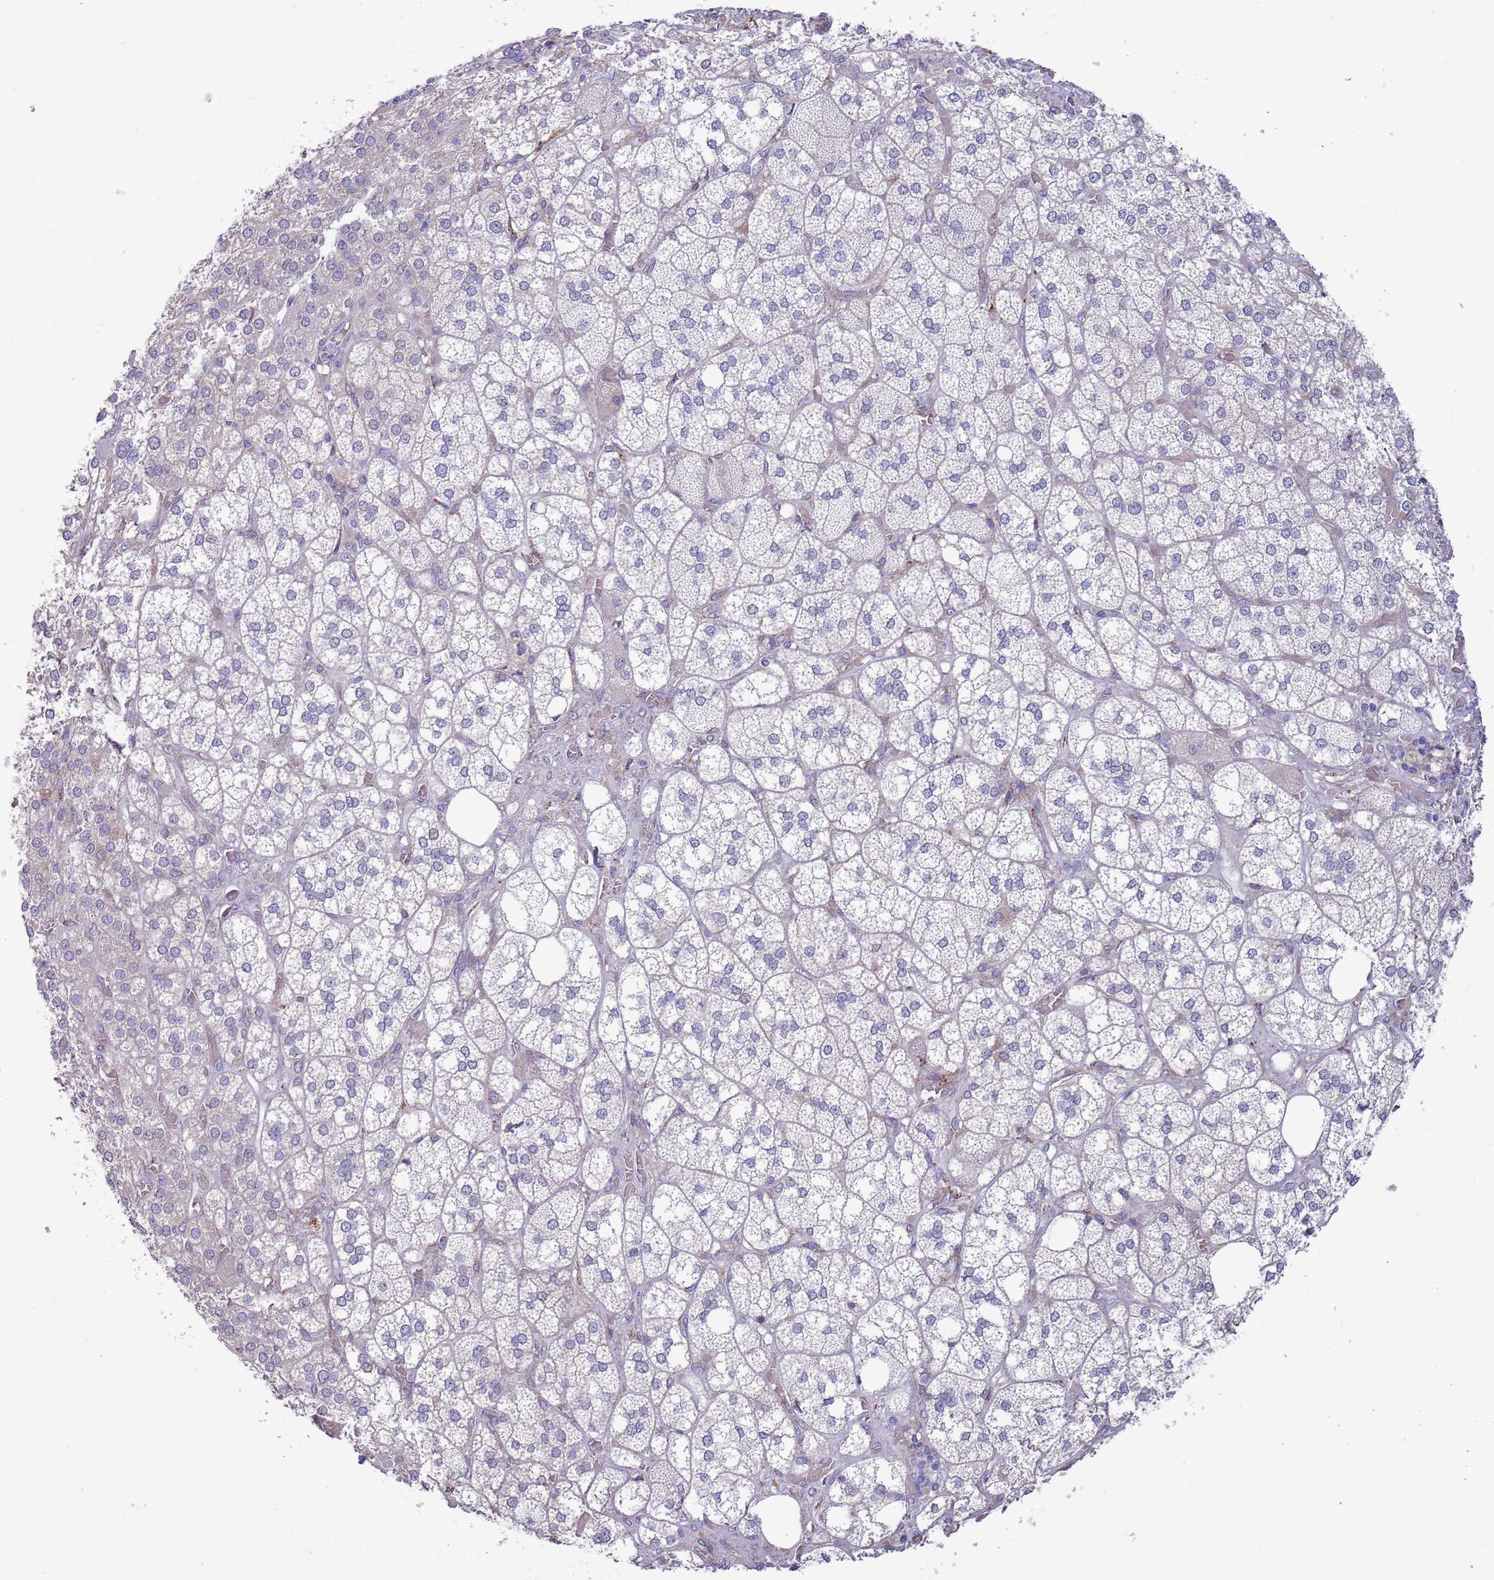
{"staining": {"intensity": "negative", "quantity": "none", "location": "none"}, "tissue": "adrenal gland", "cell_type": "Glandular cells", "image_type": "normal", "snomed": [{"axis": "morphology", "description": "Normal tissue, NOS"}, {"axis": "topography", "description": "Adrenal gland"}], "caption": "Immunohistochemical staining of normal adrenal gland displays no significant expression in glandular cells. The staining was performed using DAB to visualize the protein expression in brown, while the nuclei were stained in blue with hematoxylin (Magnification: 20x).", "gene": "LTB", "patient": {"sex": "male", "age": 61}}